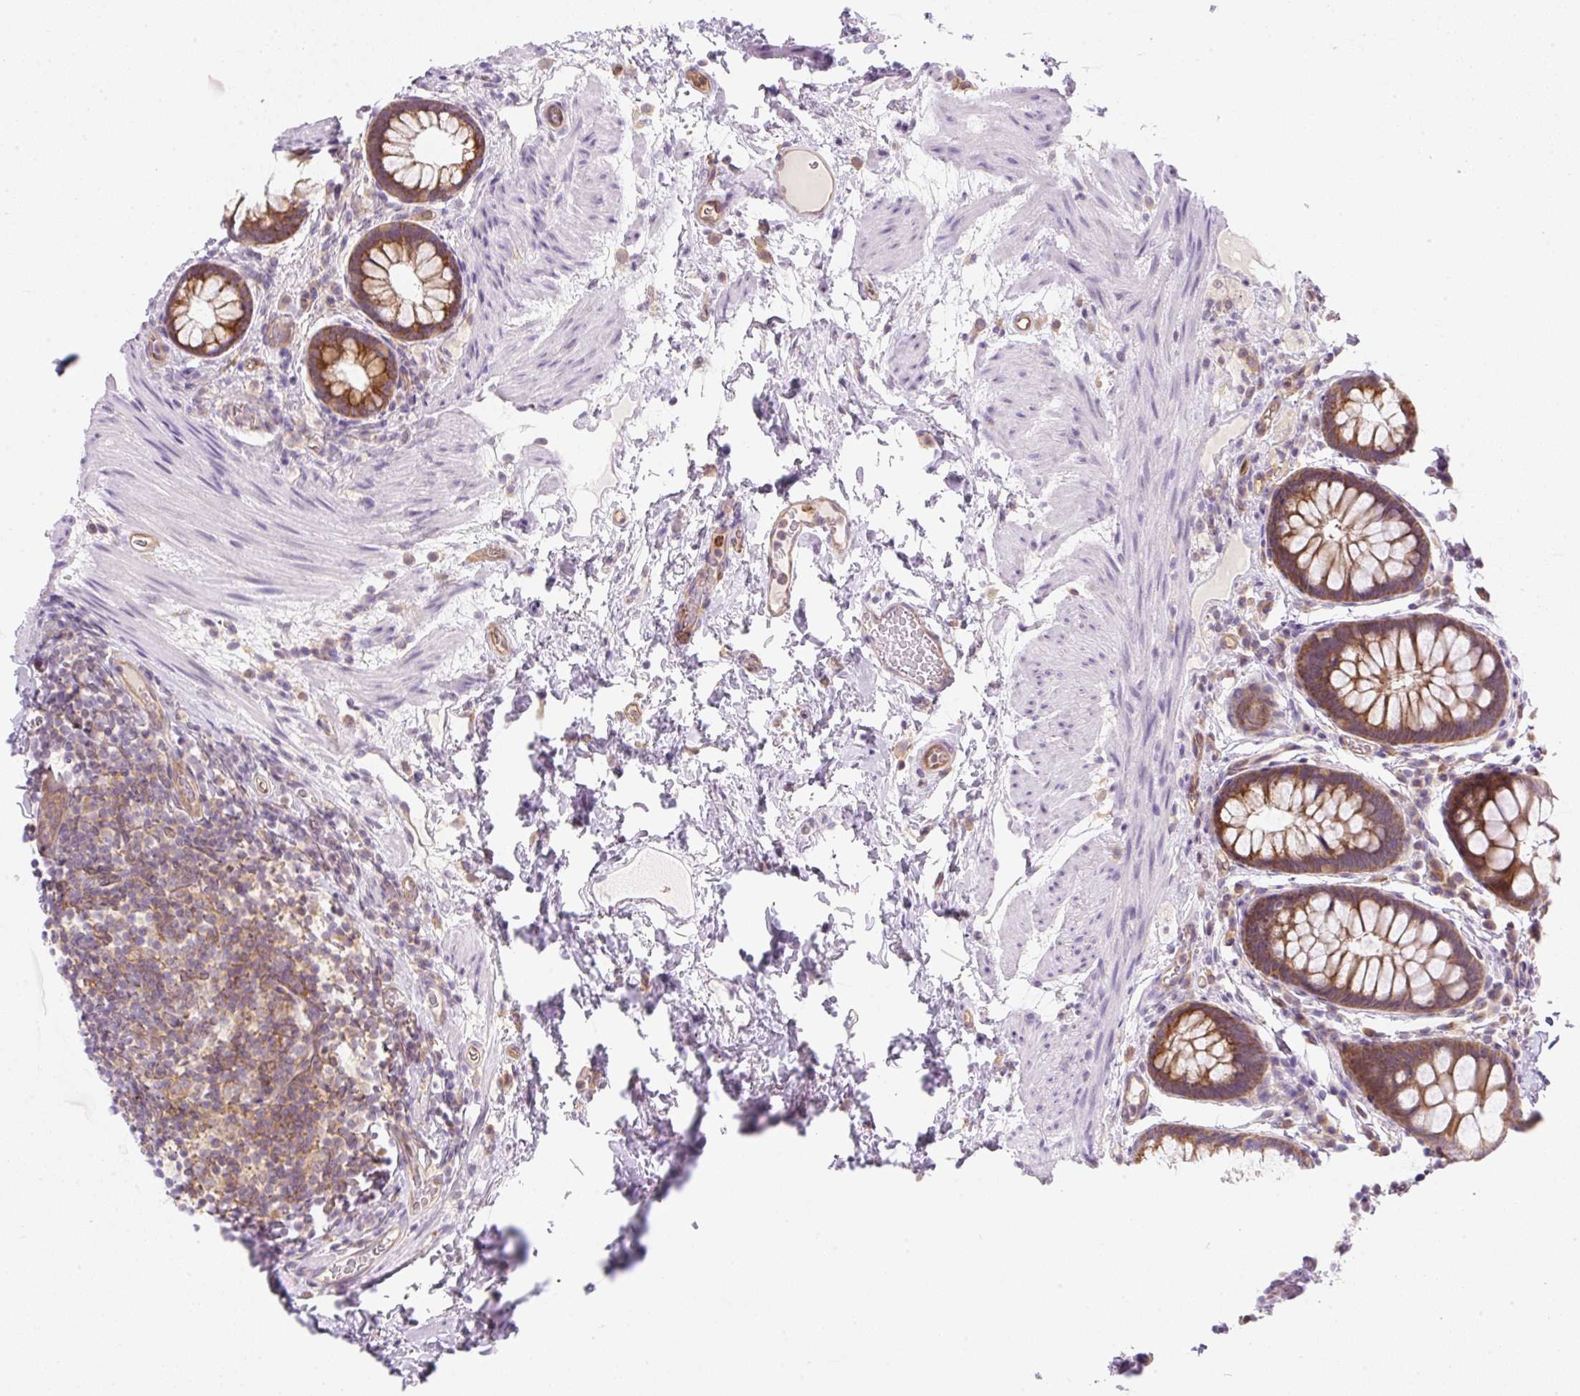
{"staining": {"intensity": "moderate", "quantity": ">75%", "location": "cytoplasmic/membranous"}, "tissue": "rectum", "cell_type": "Glandular cells", "image_type": "normal", "snomed": [{"axis": "morphology", "description": "Normal tissue, NOS"}, {"axis": "topography", "description": "Rectum"}], "caption": "Immunohistochemistry (IHC) (DAB (3,3'-diaminobenzidine)) staining of normal human rectum shows moderate cytoplasmic/membranous protein positivity in approximately >75% of glandular cells.", "gene": "OMA1", "patient": {"sex": "female", "age": 69}}